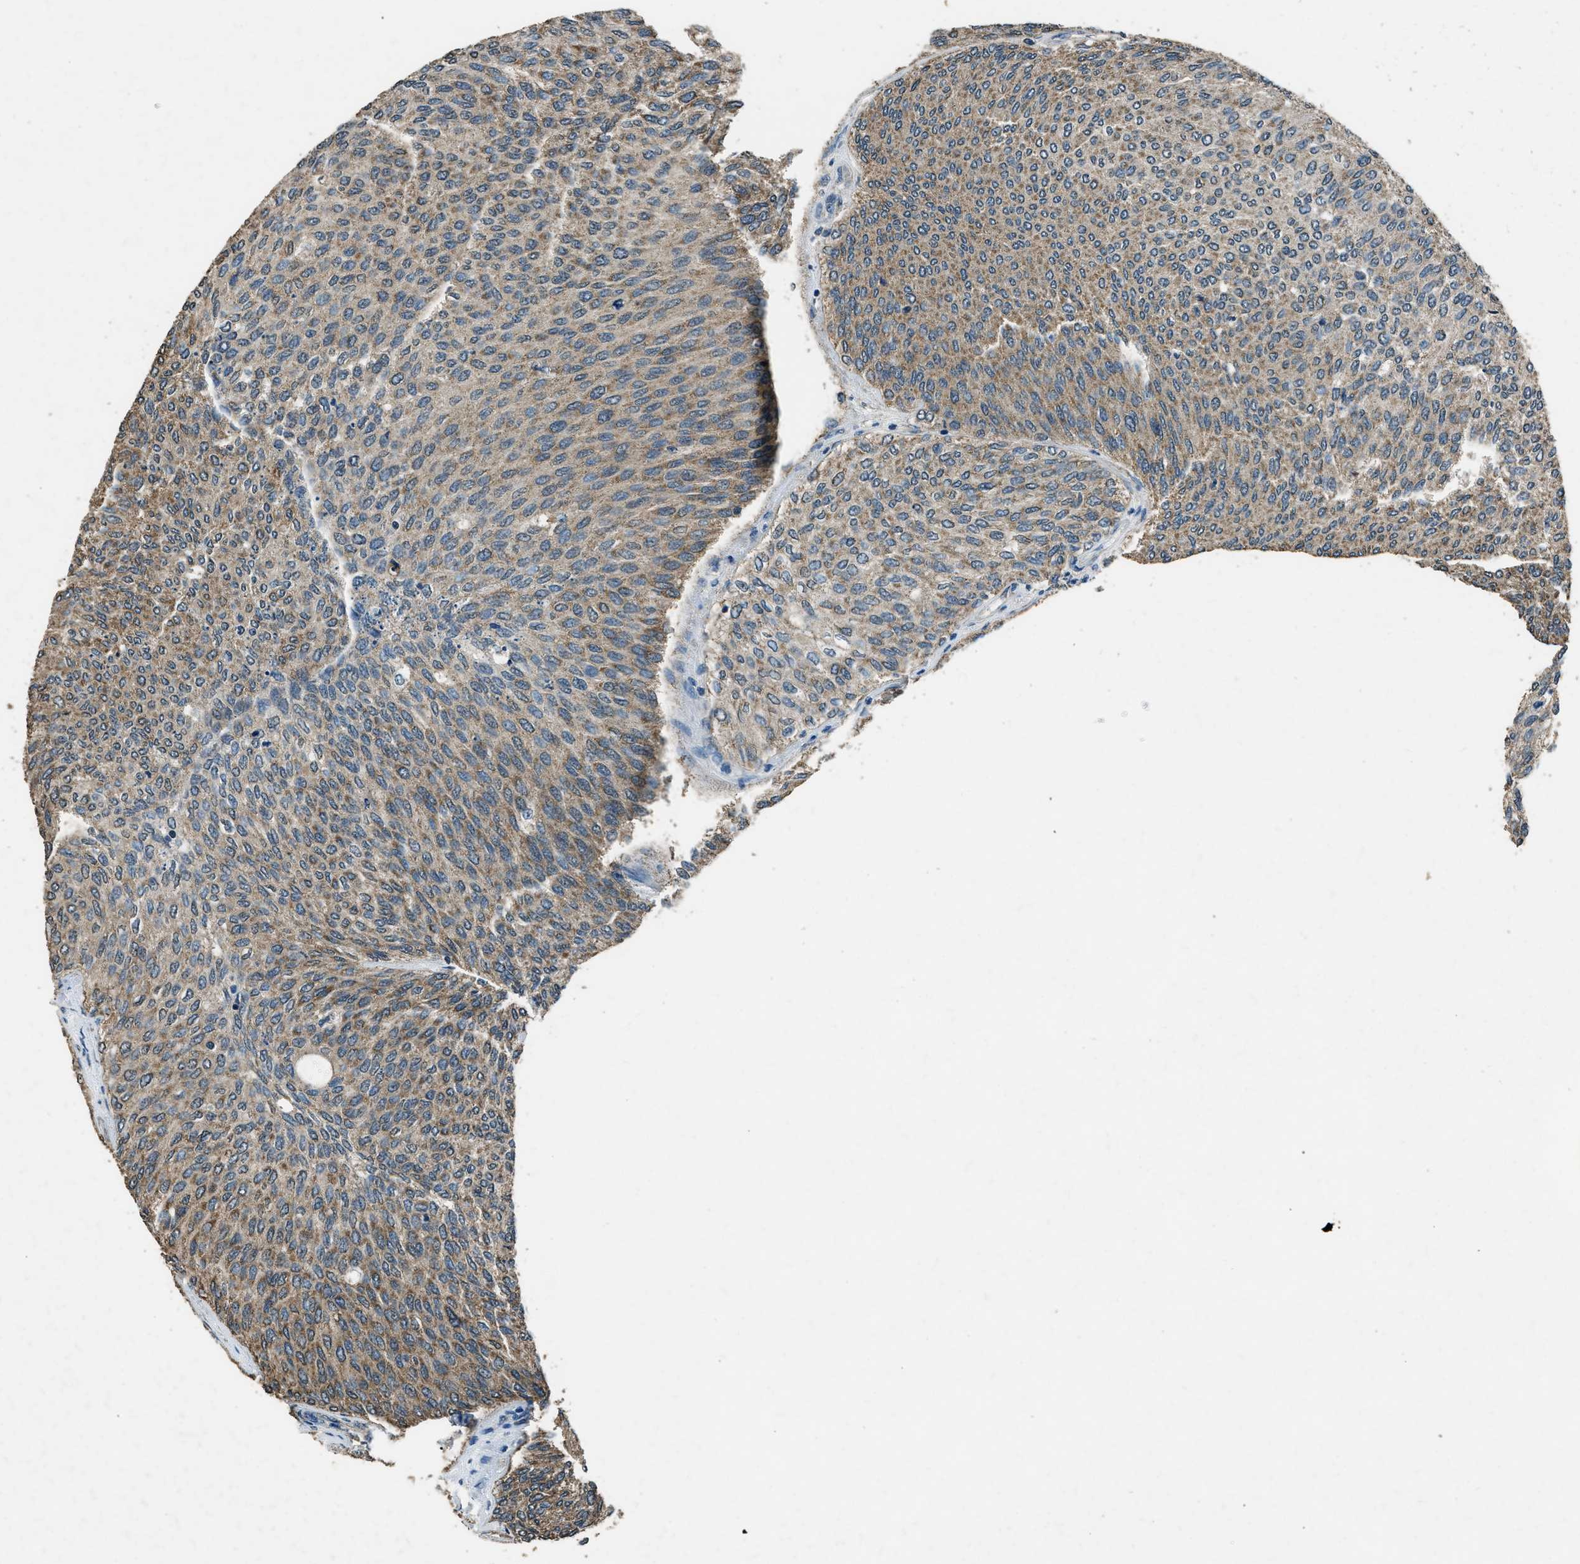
{"staining": {"intensity": "weak", "quantity": ">75%", "location": "cytoplasmic/membranous"}, "tissue": "urothelial cancer", "cell_type": "Tumor cells", "image_type": "cancer", "snomed": [{"axis": "morphology", "description": "Urothelial carcinoma, Low grade"}, {"axis": "topography", "description": "Urinary bladder"}], "caption": "IHC micrograph of human urothelial cancer stained for a protein (brown), which displays low levels of weak cytoplasmic/membranous expression in approximately >75% of tumor cells.", "gene": "SALL3", "patient": {"sex": "female", "age": 79}}